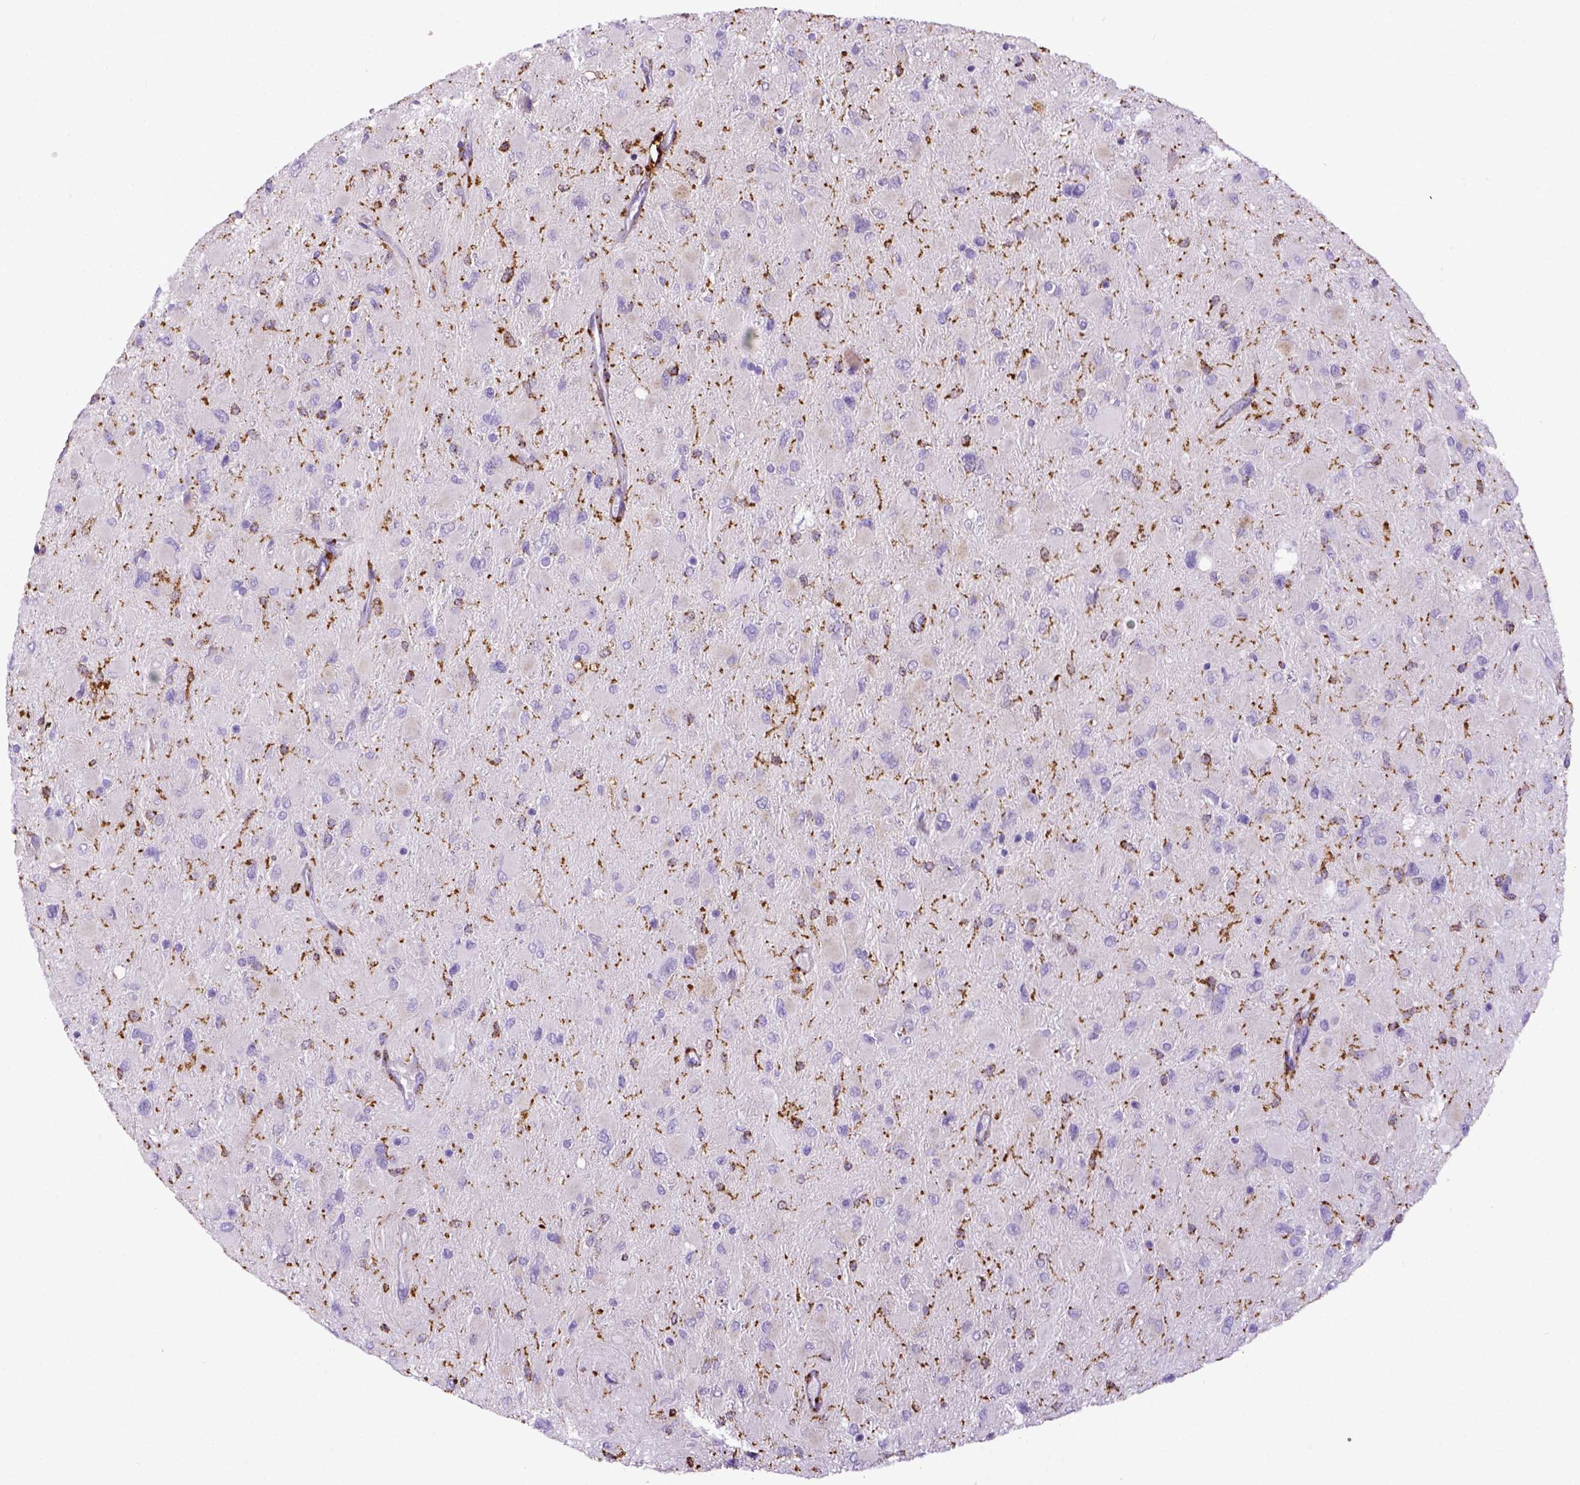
{"staining": {"intensity": "negative", "quantity": "none", "location": "none"}, "tissue": "glioma", "cell_type": "Tumor cells", "image_type": "cancer", "snomed": [{"axis": "morphology", "description": "Glioma, malignant, High grade"}, {"axis": "topography", "description": "Cerebral cortex"}], "caption": "The histopathology image reveals no staining of tumor cells in glioma.", "gene": "CD68", "patient": {"sex": "female", "age": 36}}